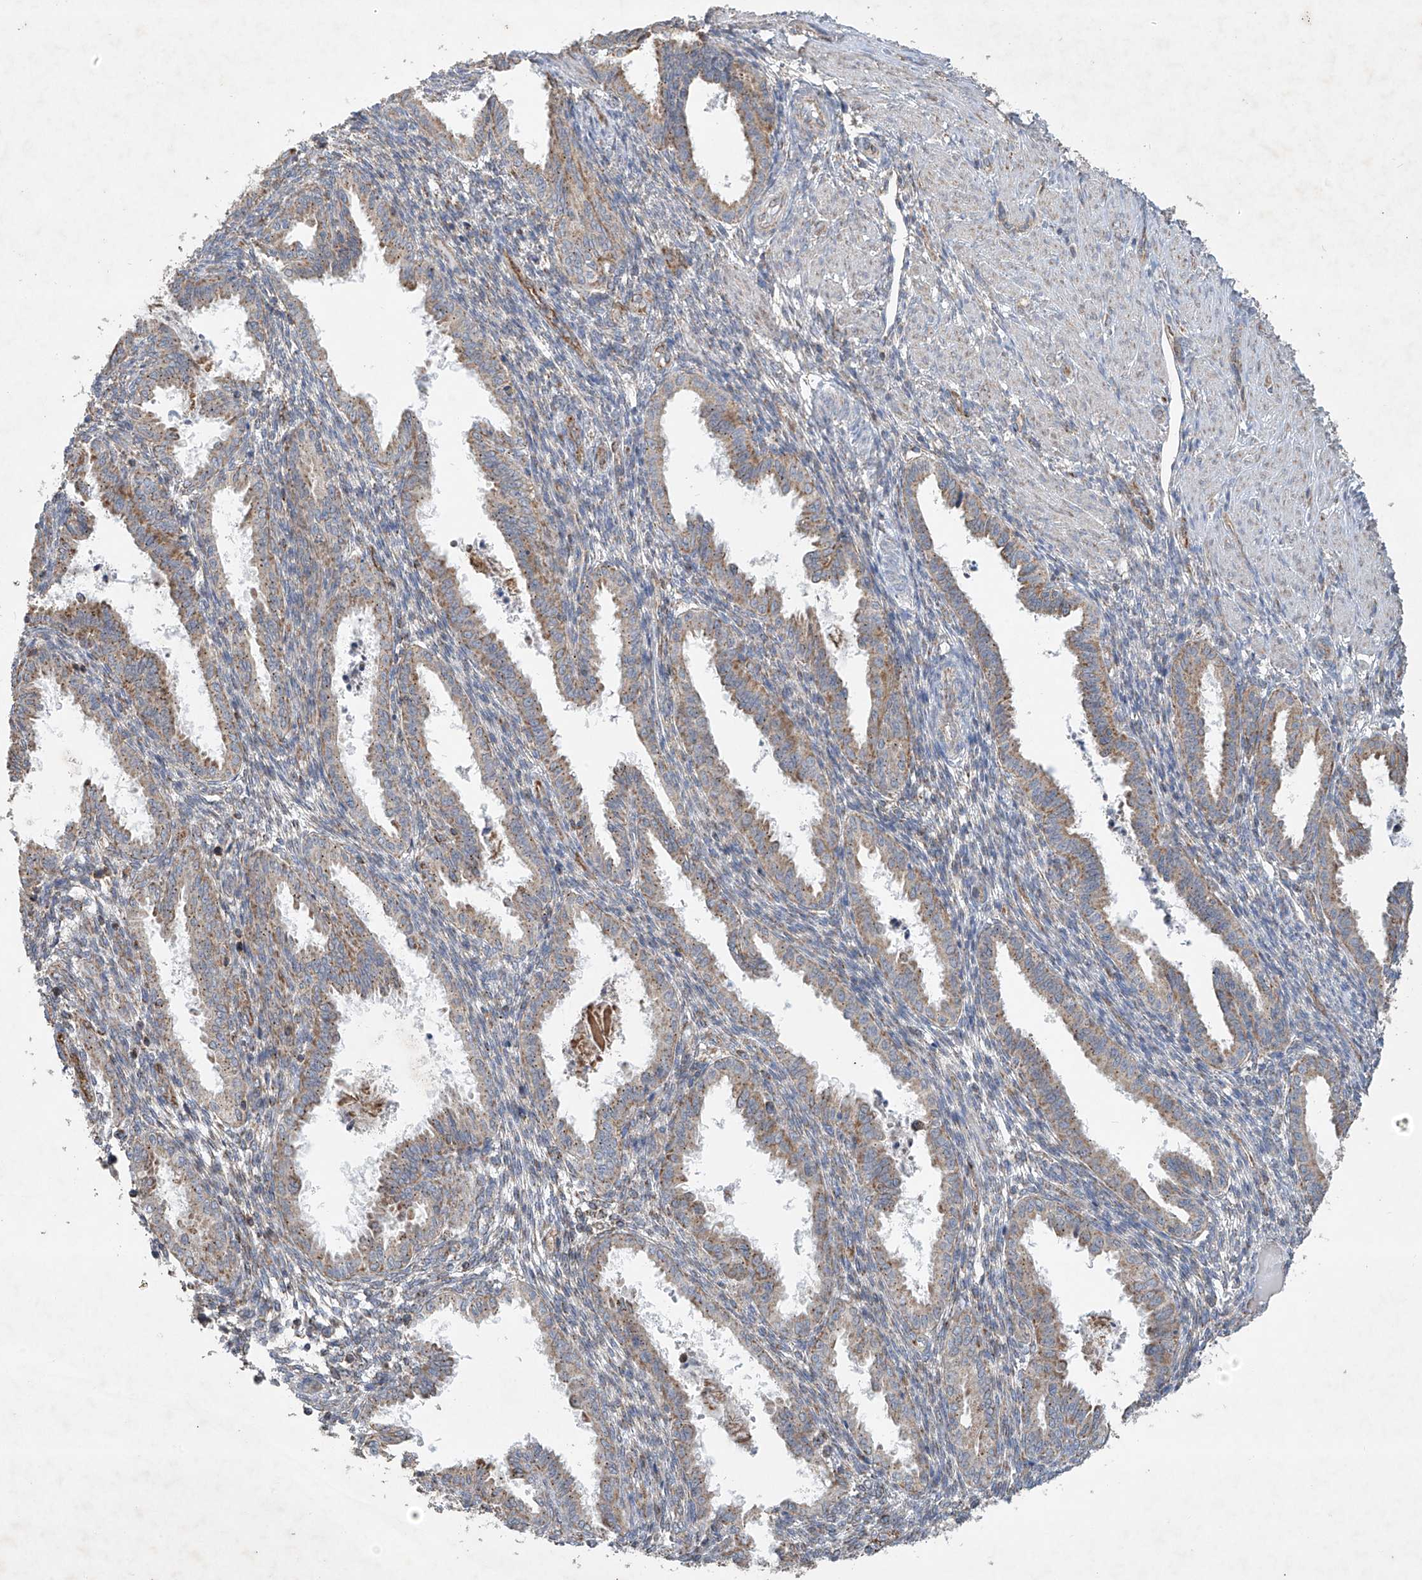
{"staining": {"intensity": "moderate", "quantity": "<25%", "location": "cytoplasmic/membranous"}, "tissue": "endometrium", "cell_type": "Cells in endometrial stroma", "image_type": "normal", "snomed": [{"axis": "morphology", "description": "Normal tissue, NOS"}, {"axis": "topography", "description": "Endometrium"}], "caption": "Immunohistochemical staining of benign endometrium demonstrates <25% levels of moderate cytoplasmic/membranous protein positivity in about <25% of cells in endometrial stroma. (DAB IHC with brightfield microscopy, high magnification).", "gene": "UQCC1", "patient": {"sex": "female", "age": 33}}